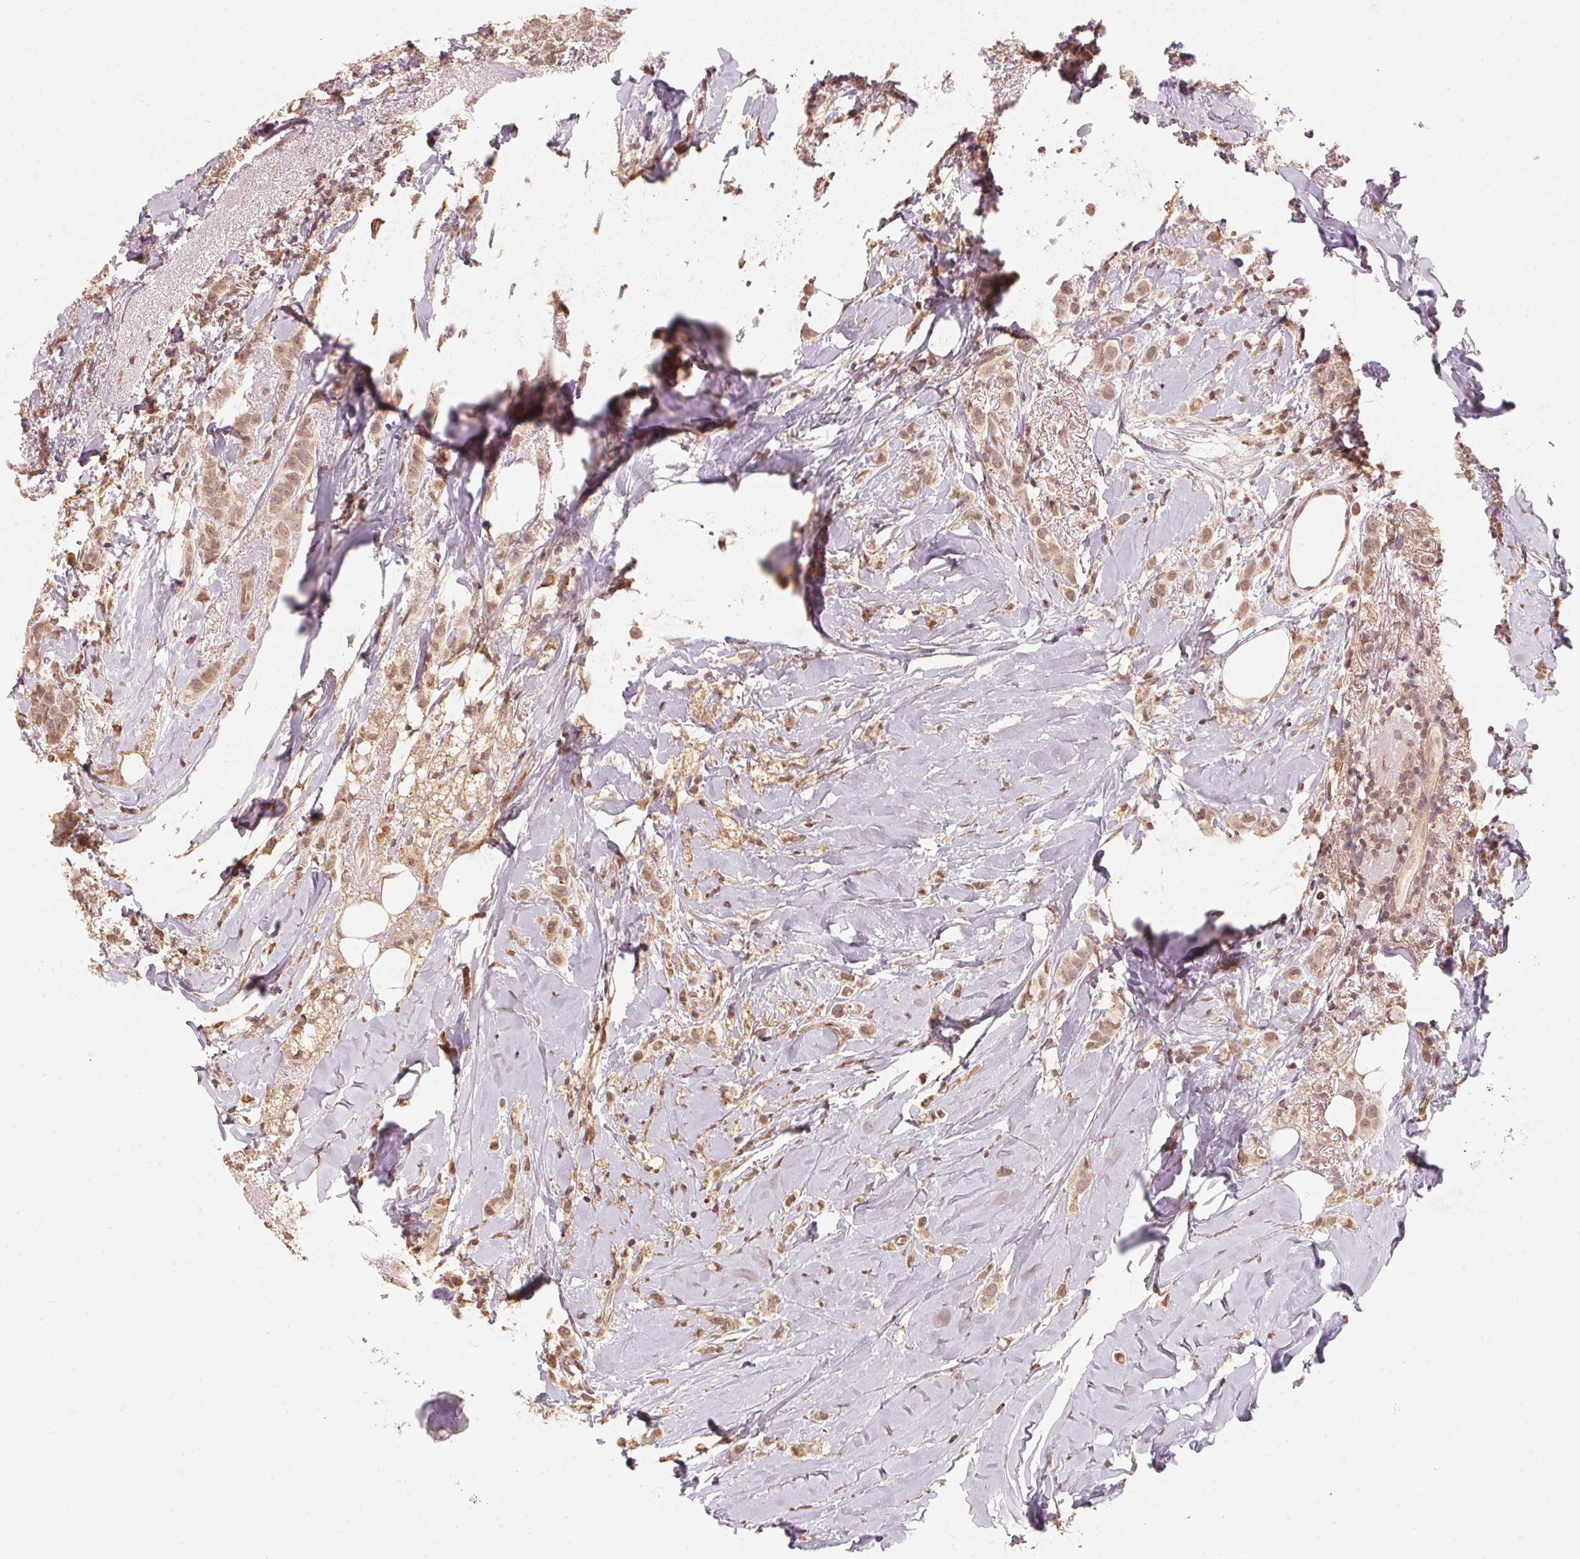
{"staining": {"intensity": "weak", "quantity": ">75%", "location": "cytoplasmic/membranous,nuclear"}, "tissue": "breast cancer", "cell_type": "Tumor cells", "image_type": "cancer", "snomed": [{"axis": "morphology", "description": "Lobular carcinoma"}, {"axis": "topography", "description": "Breast"}], "caption": "IHC (DAB (3,3'-diaminobenzidine)) staining of breast cancer (lobular carcinoma) exhibits weak cytoplasmic/membranous and nuclear protein expression in approximately >75% of tumor cells.", "gene": "C2orf73", "patient": {"sex": "female", "age": 66}}